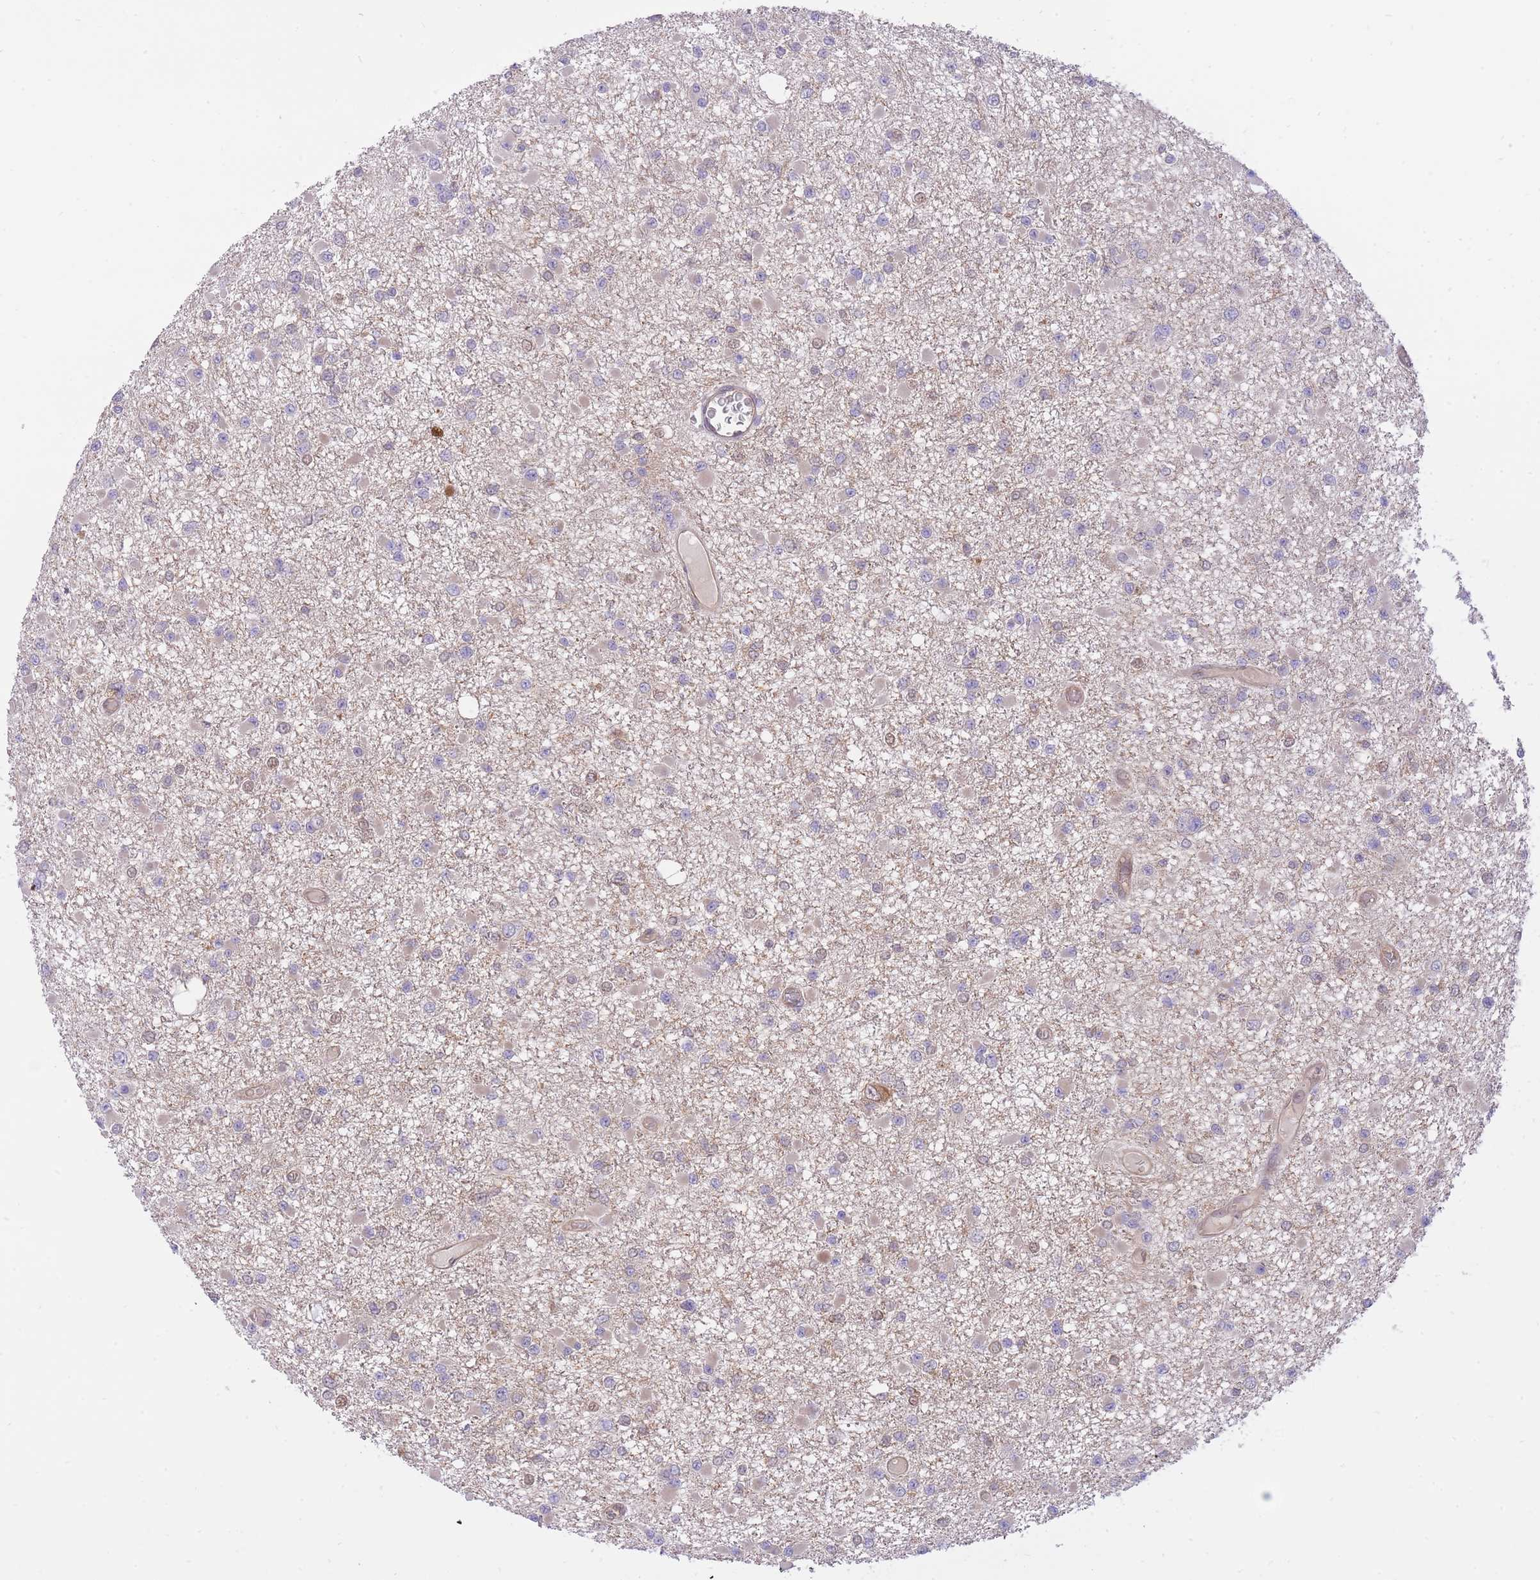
{"staining": {"intensity": "negative", "quantity": "none", "location": "none"}, "tissue": "glioma", "cell_type": "Tumor cells", "image_type": "cancer", "snomed": [{"axis": "morphology", "description": "Glioma, malignant, Low grade"}, {"axis": "topography", "description": "Brain"}], "caption": "Tumor cells are negative for brown protein staining in low-grade glioma (malignant).", "gene": "PREP", "patient": {"sex": "female", "age": 22}}